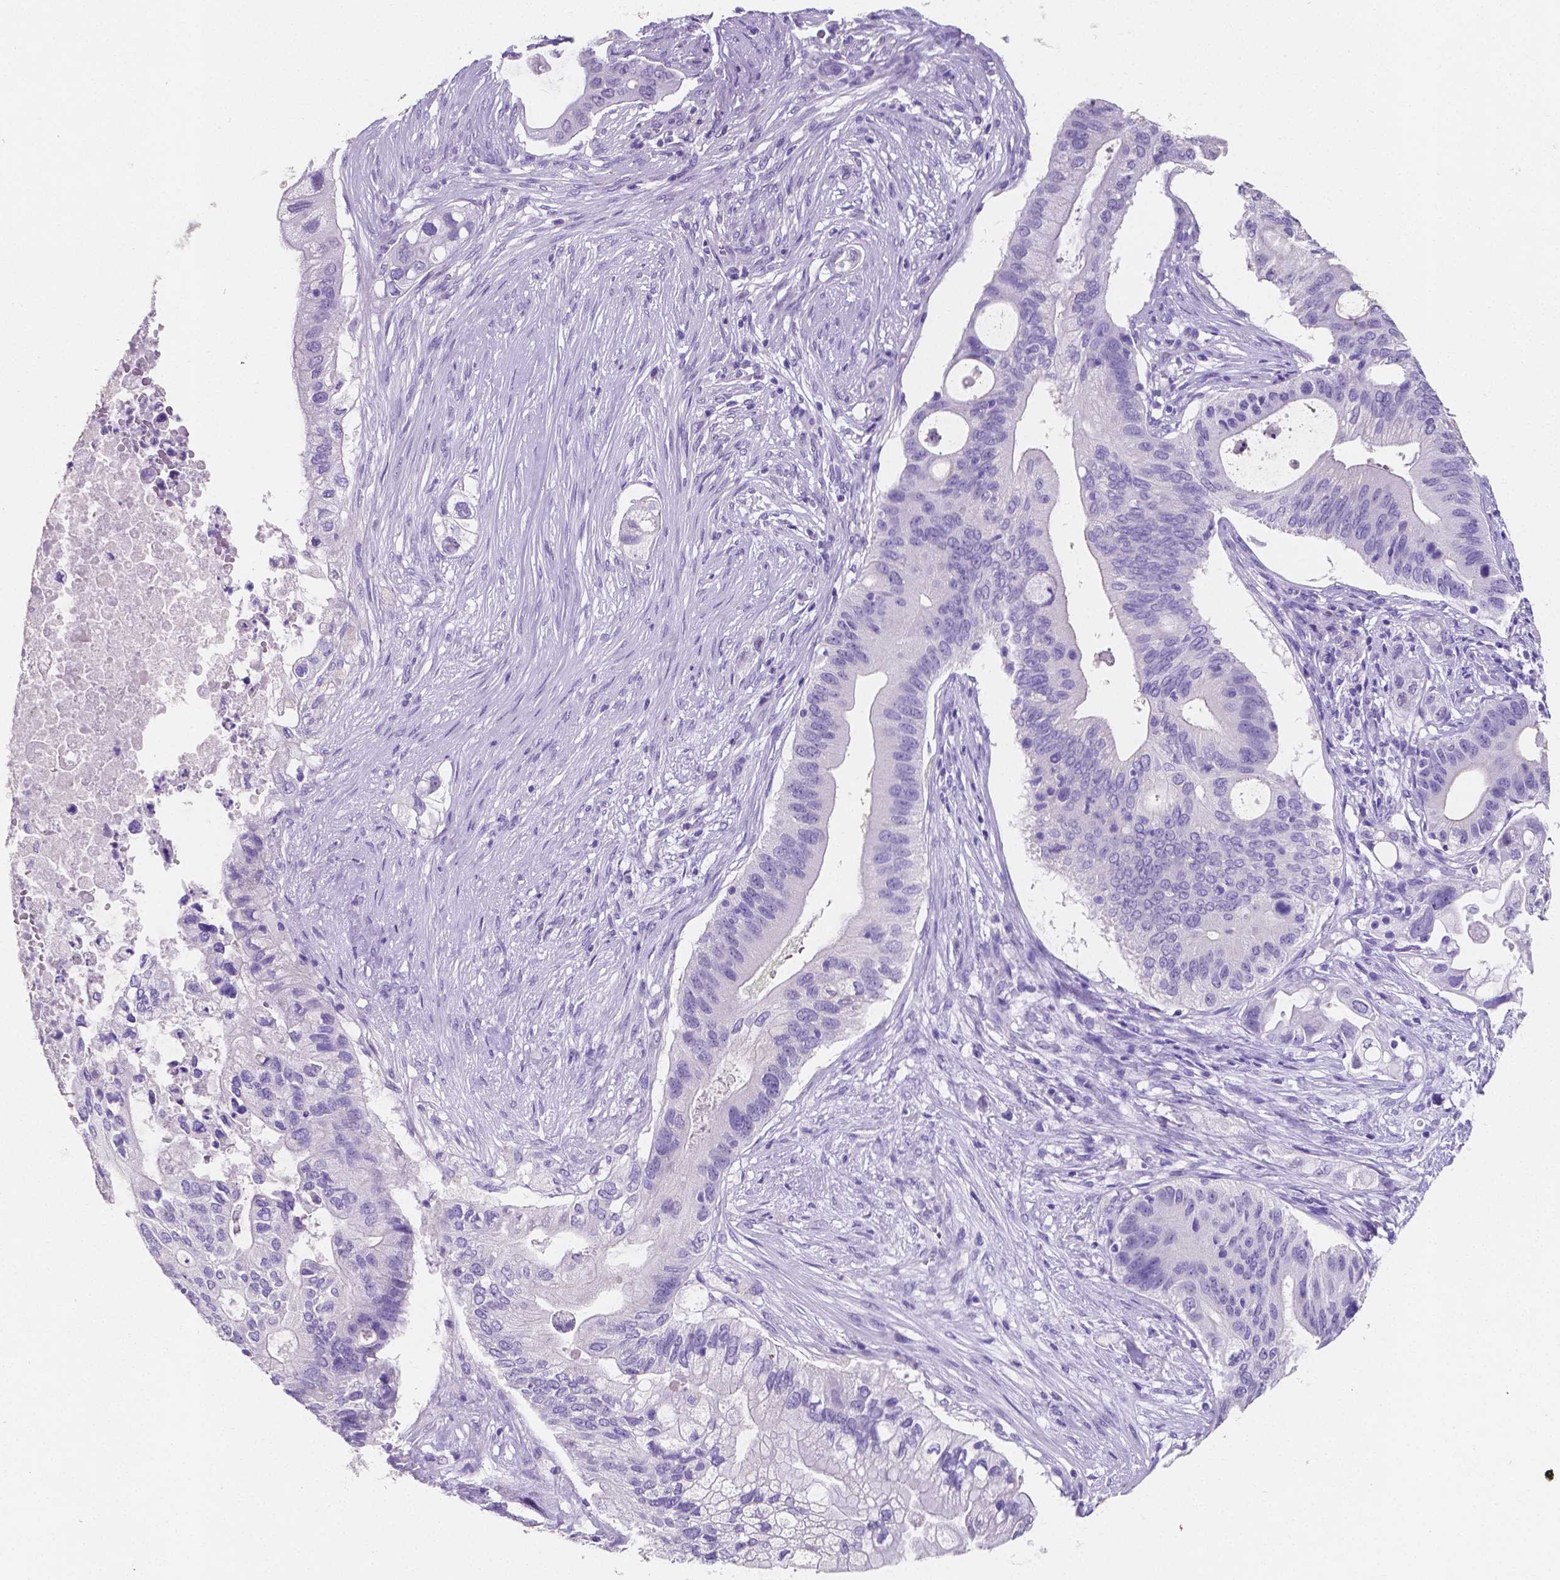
{"staining": {"intensity": "negative", "quantity": "none", "location": "none"}, "tissue": "pancreatic cancer", "cell_type": "Tumor cells", "image_type": "cancer", "snomed": [{"axis": "morphology", "description": "Adenocarcinoma, NOS"}, {"axis": "topography", "description": "Pancreas"}], "caption": "Human pancreatic cancer (adenocarcinoma) stained for a protein using immunohistochemistry (IHC) exhibits no expression in tumor cells.", "gene": "SATB2", "patient": {"sex": "female", "age": 72}}